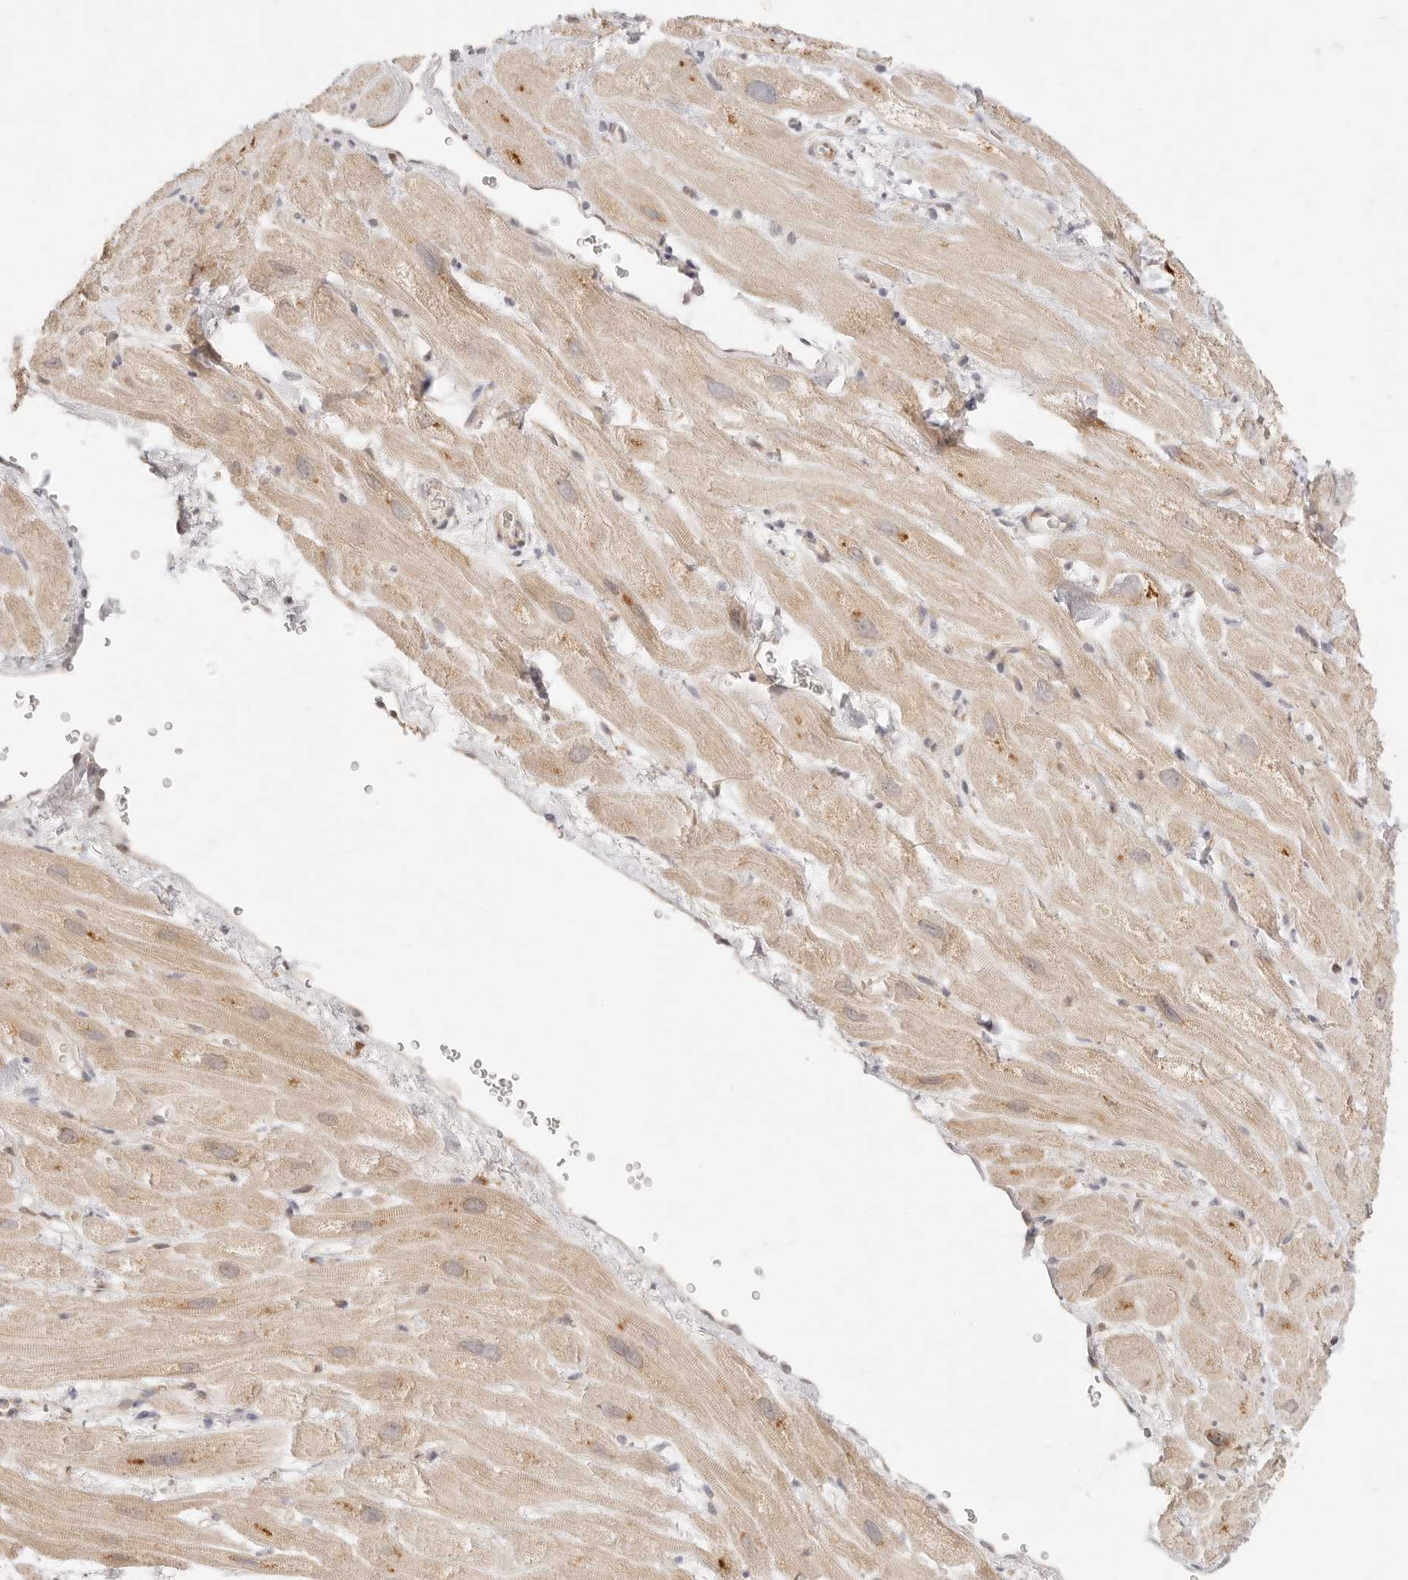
{"staining": {"intensity": "moderate", "quantity": "<25%", "location": "cytoplasmic/membranous"}, "tissue": "heart muscle", "cell_type": "Cardiomyocytes", "image_type": "normal", "snomed": [{"axis": "morphology", "description": "Normal tissue, NOS"}, {"axis": "topography", "description": "Heart"}], "caption": "The photomicrograph reveals immunohistochemical staining of unremarkable heart muscle. There is moderate cytoplasmic/membranous positivity is seen in approximately <25% of cardiomyocytes. (DAB IHC with brightfield microscopy, high magnification).", "gene": "GPR156", "patient": {"sex": "male", "age": 49}}